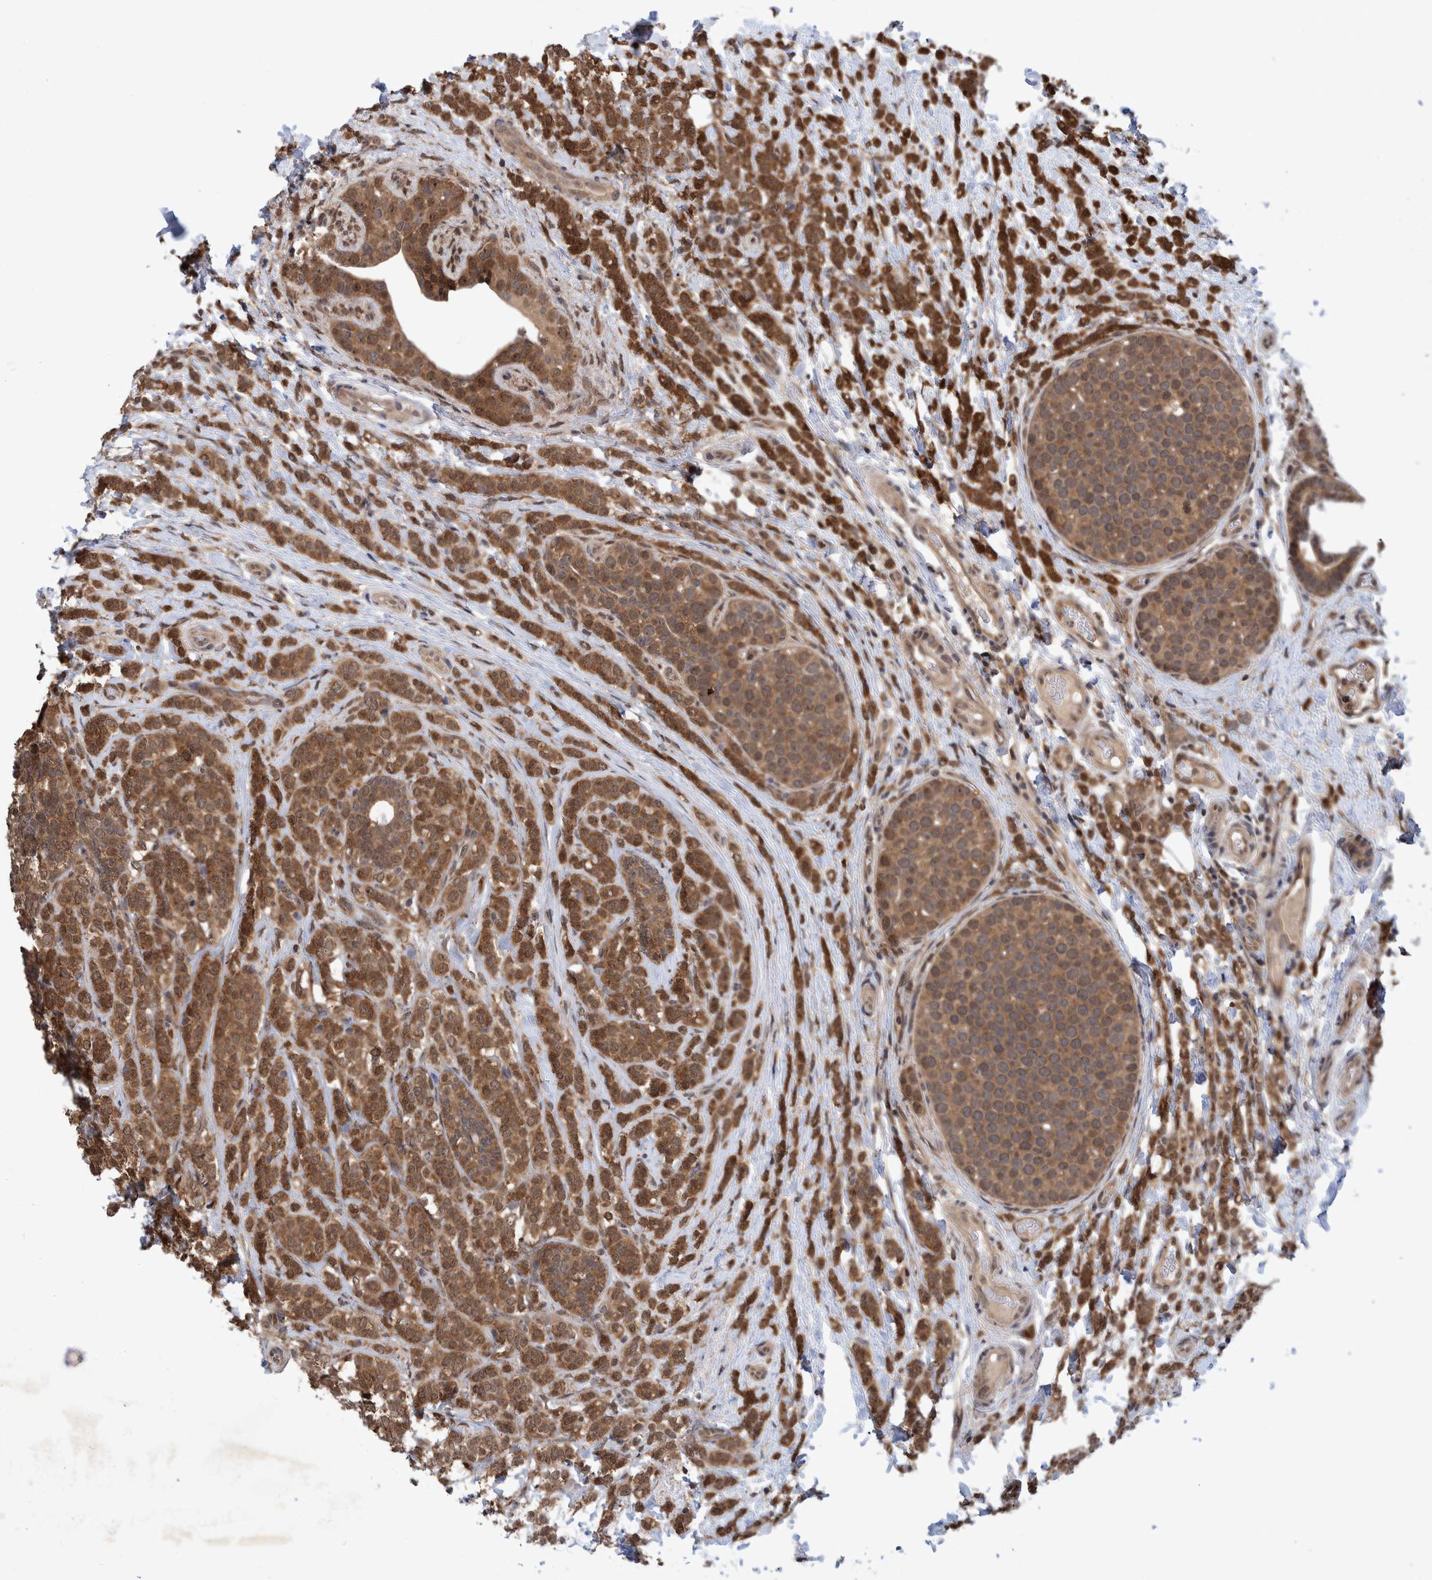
{"staining": {"intensity": "moderate", "quantity": ">75%", "location": "cytoplasmic/membranous,nuclear"}, "tissue": "breast cancer", "cell_type": "Tumor cells", "image_type": "cancer", "snomed": [{"axis": "morphology", "description": "Lobular carcinoma"}, {"axis": "topography", "description": "Breast"}], "caption": "High-magnification brightfield microscopy of lobular carcinoma (breast) stained with DAB (brown) and counterstained with hematoxylin (blue). tumor cells exhibit moderate cytoplasmic/membranous and nuclear staining is appreciated in approximately>75% of cells.", "gene": "PLPBP", "patient": {"sex": "female", "age": 50}}